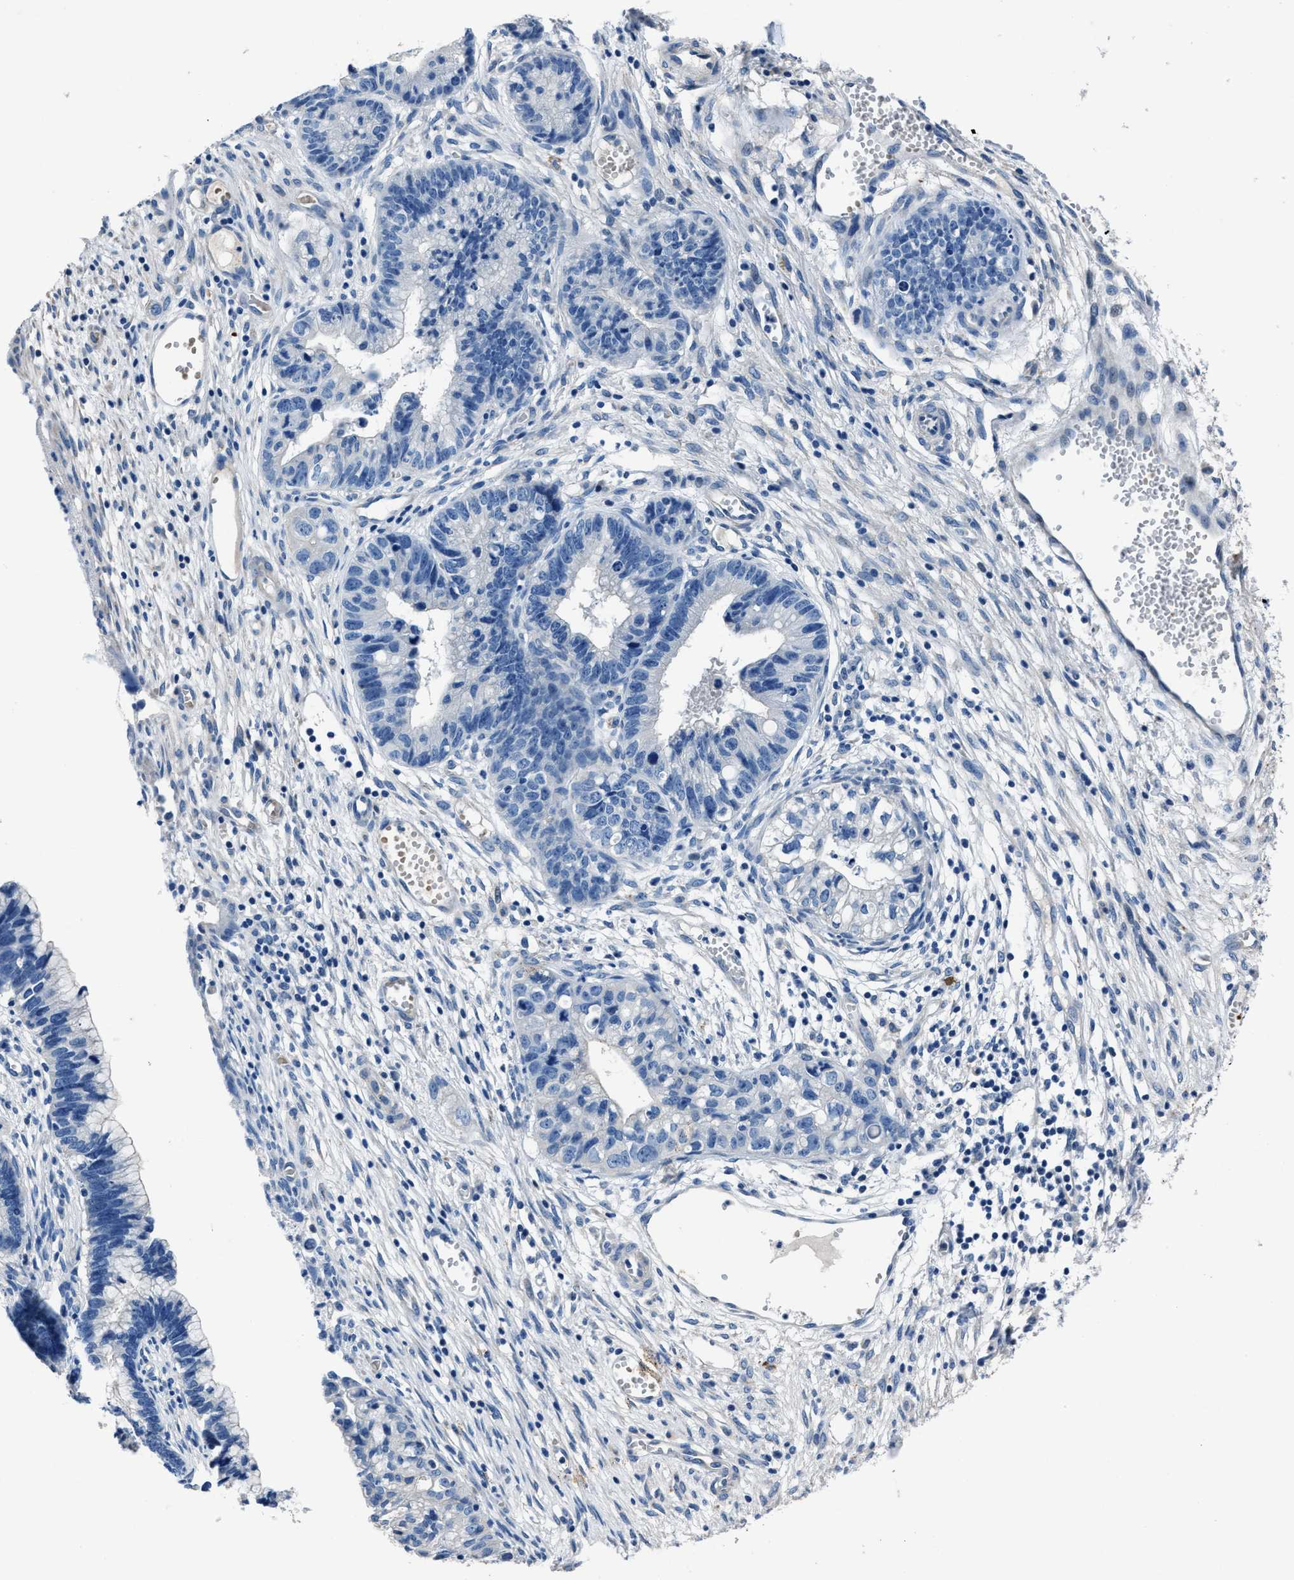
{"staining": {"intensity": "negative", "quantity": "none", "location": "none"}, "tissue": "cervical cancer", "cell_type": "Tumor cells", "image_type": "cancer", "snomed": [{"axis": "morphology", "description": "Adenocarcinoma, NOS"}, {"axis": "topography", "description": "Cervix"}], "caption": "DAB (3,3'-diaminobenzidine) immunohistochemical staining of human adenocarcinoma (cervical) exhibits no significant staining in tumor cells.", "gene": "NACAD", "patient": {"sex": "female", "age": 44}}